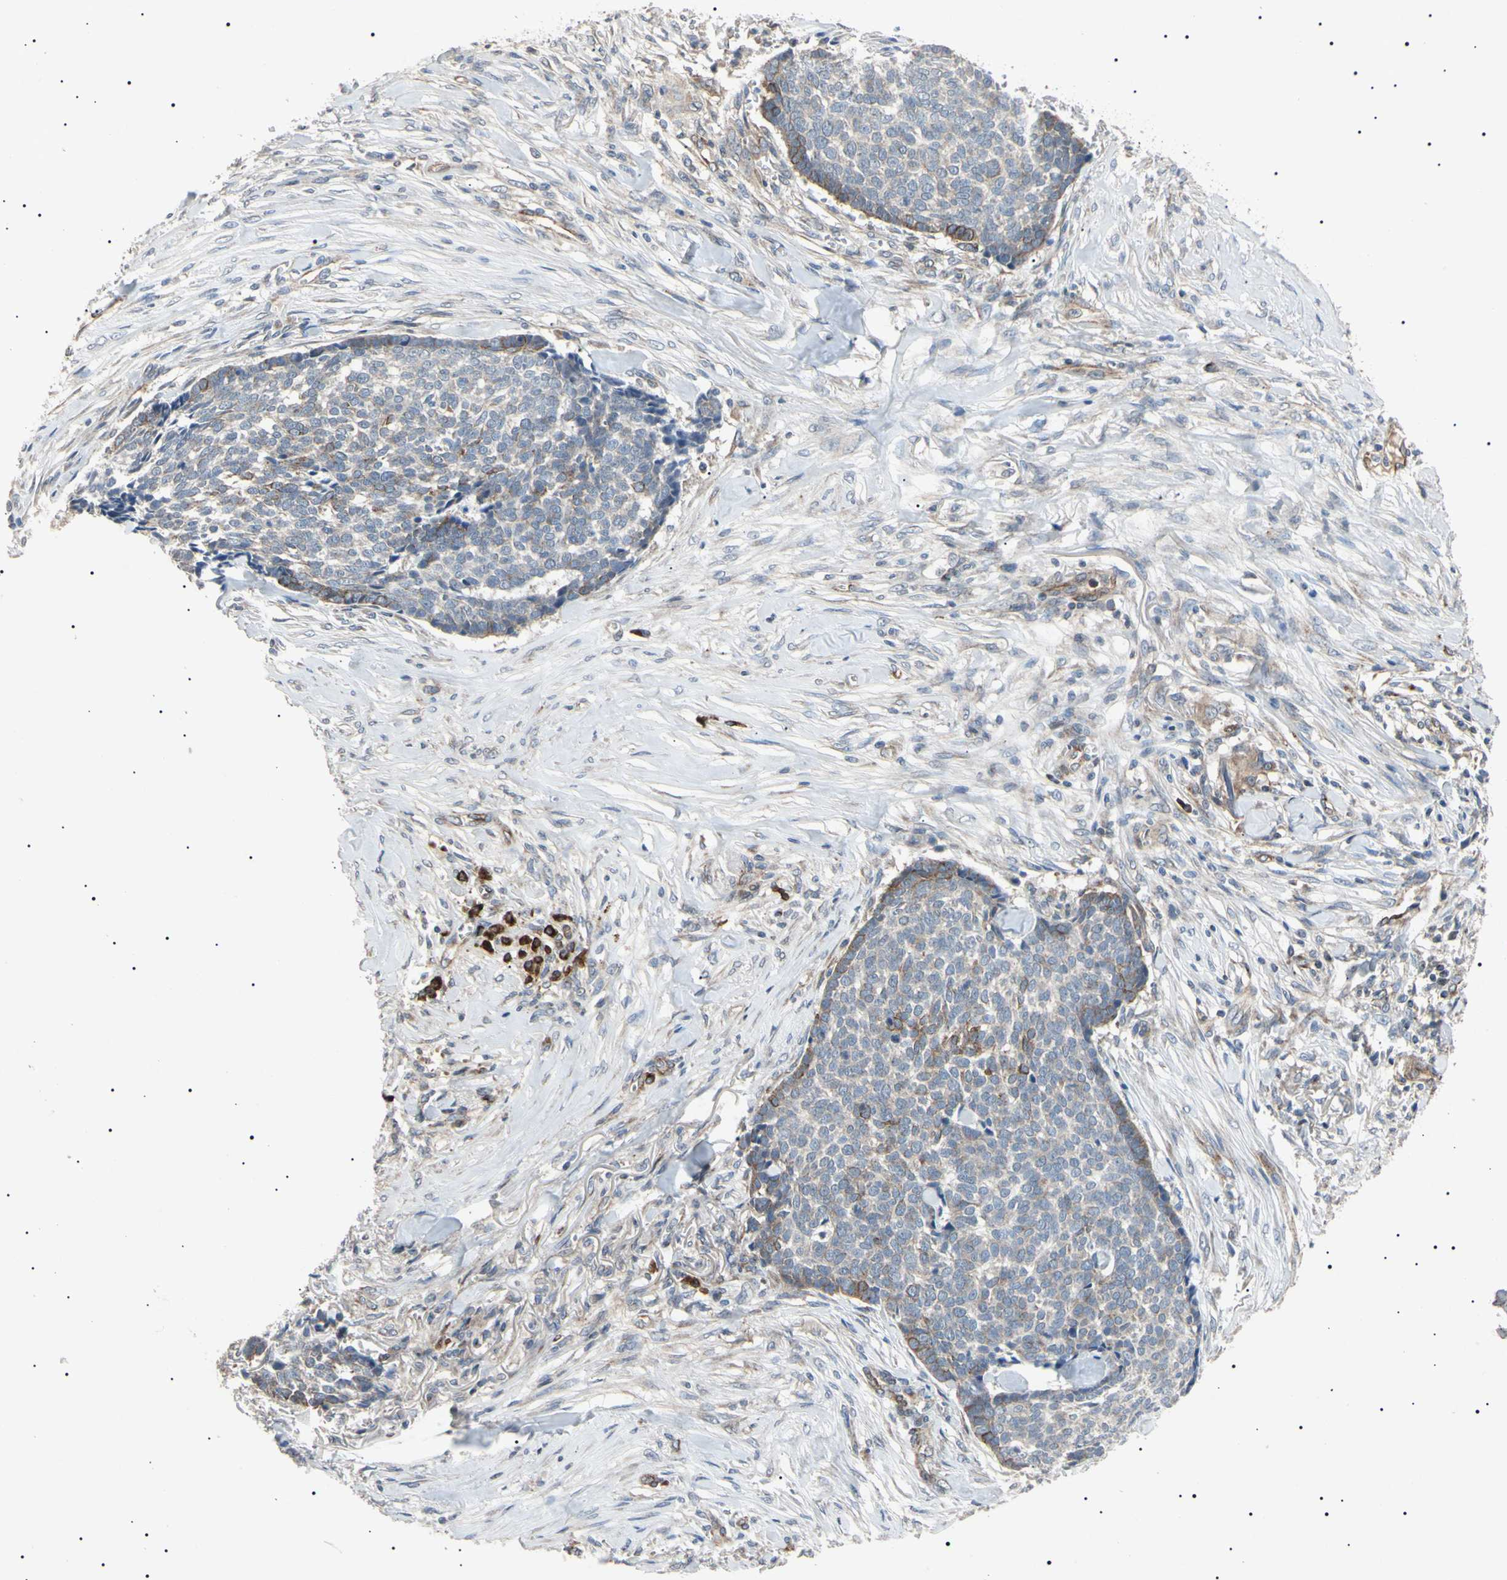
{"staining": {"intensity": "moderate", "quantity": "<25%", "location": "cytoplasmic/membranous,nuclear"}, "tissue": "skin cancer", "cell_type": "Tumor cells", "image_type": "cancer", "snomed": [{"axis": "morphology", "description": "Basal cell carcinoma"}, {"axis": "topography", "description": "Skin"}], "caption": "A low amount of moderate cytoplasmic/membranous and nuclear staining is seen in approximately <25% of tumor cells in basal cell carcinoma (skin) tissue.", "gene": "TUBB4A", "patient": {"sex": "male", "age": 84}}